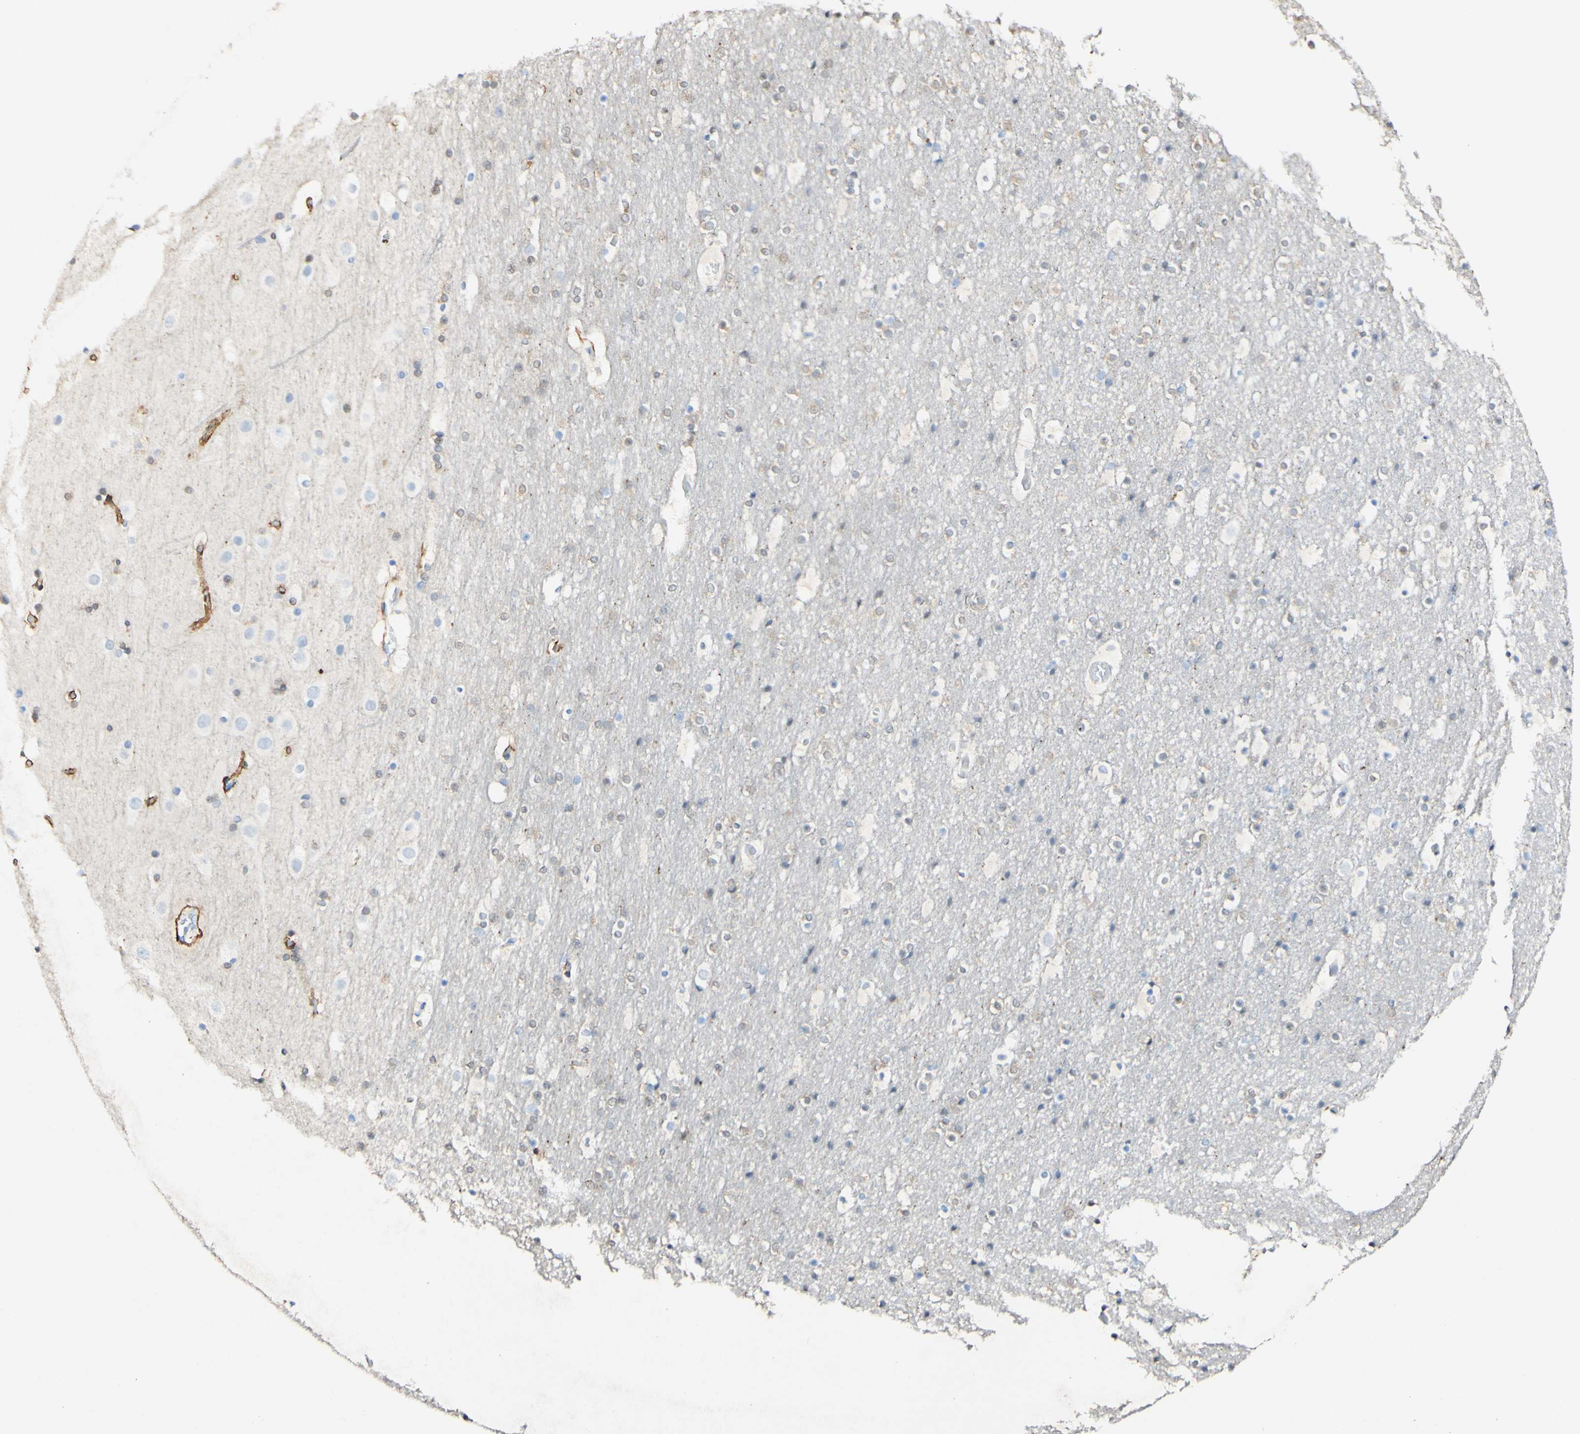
{"staining": {"intensity": "strong", "quantity": "25%-75%", "location": "cytoplasmic/membranous"}, "tissue": "cerebral cortex", "cell_type": "Endothelial cells", "image_type": "normal", "snomed": [{"axis": "morphology", "description": "Normal tissue, NOS"}, {"axis": "topography", "description": "Cerebral cortex"}], "caption": "Immunohistochemical staining of benign human cerebral cortex displays strong cytoplasmic/membranous protein expression in about 25%-75% of endothelial cells.", "gene": "FGF4", "patient": {"sex": "male", "age": 57}}